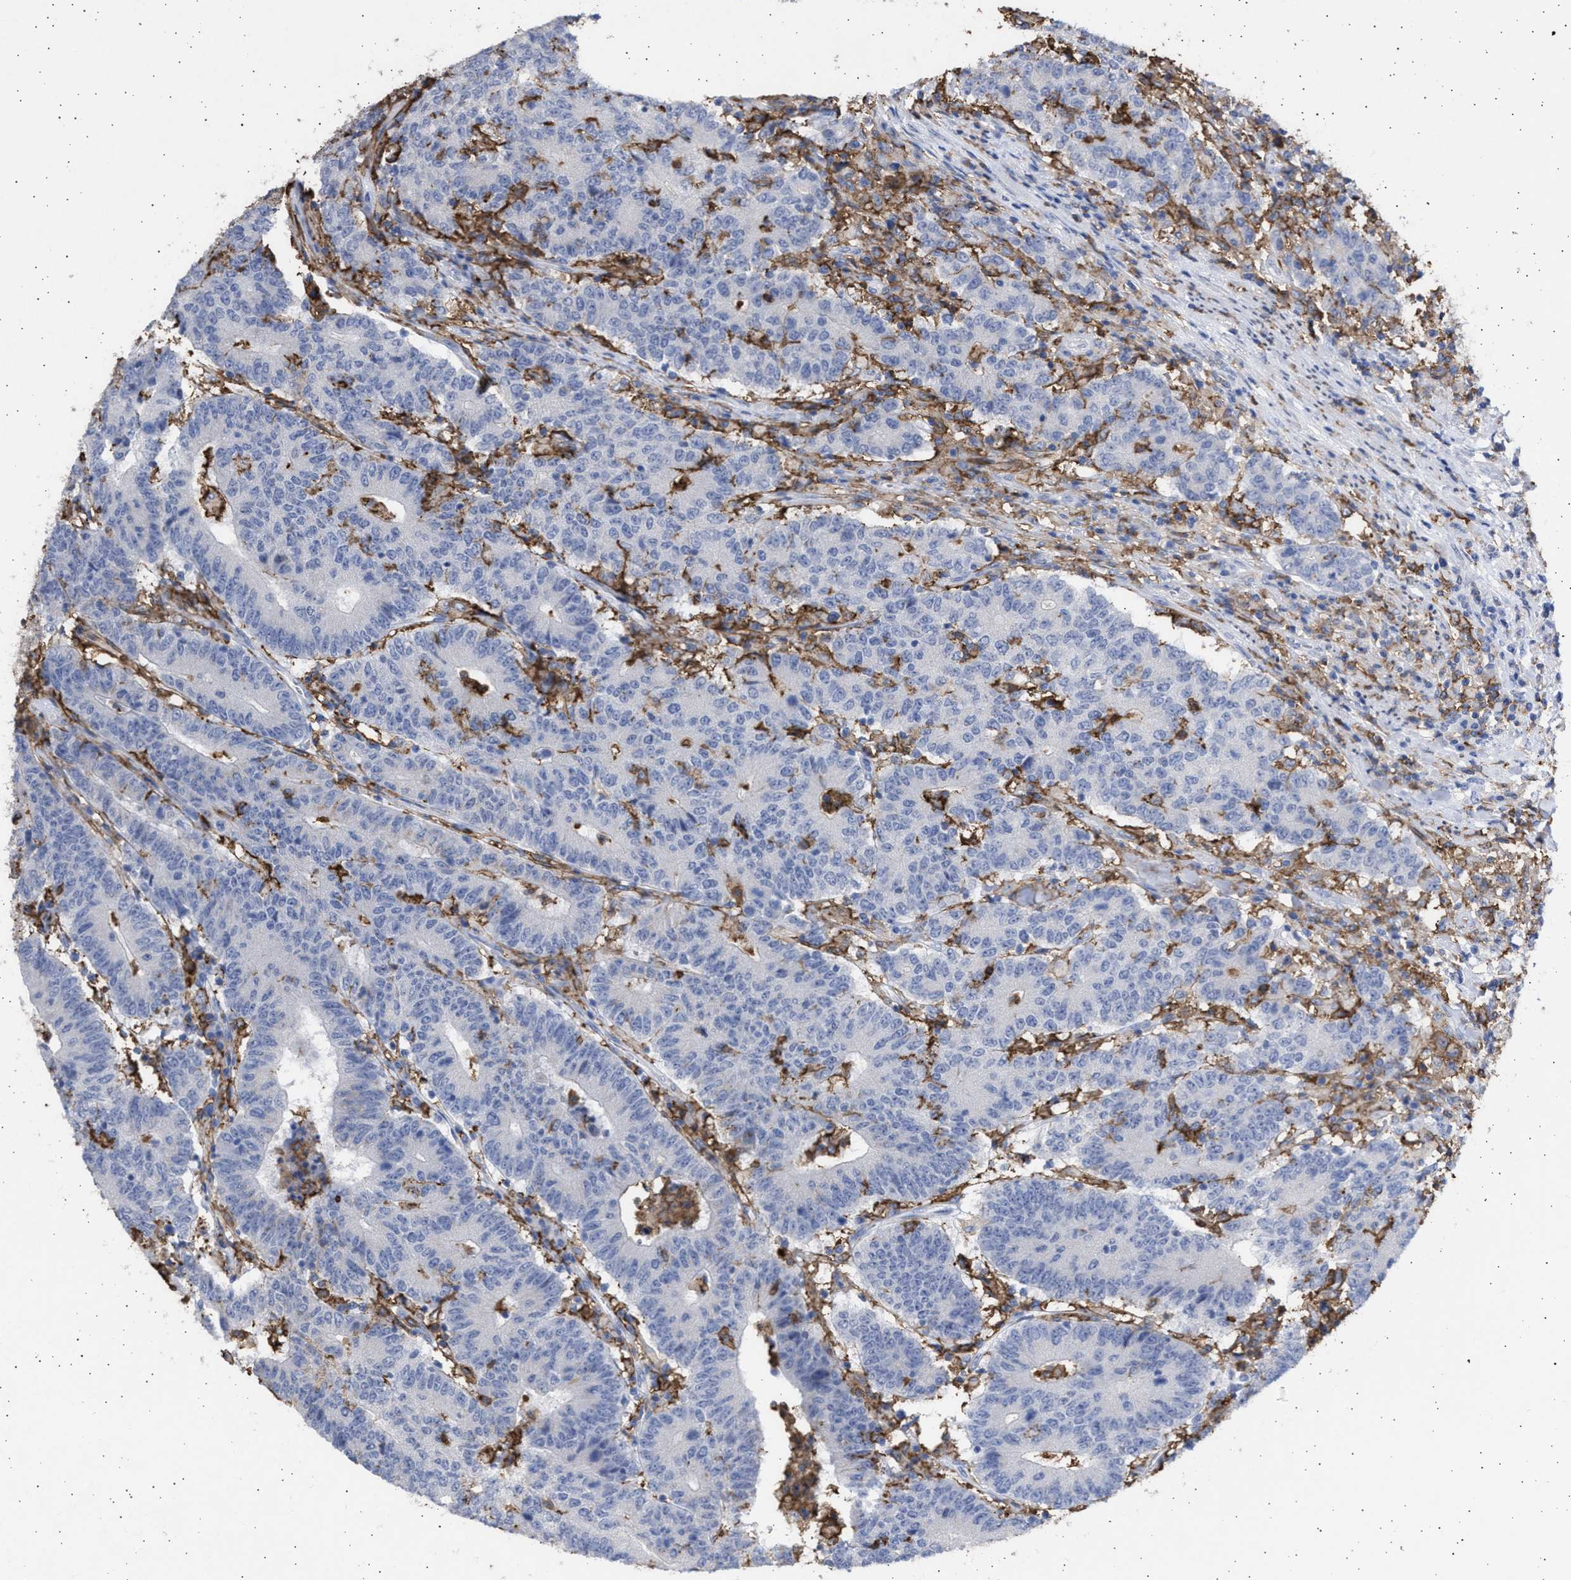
{"staining": {"intensity": "negative", "quantity": "none", "location": "none"}, "tissue": "colorectal cancer", "cell_type": "Tumor cells", "image_type": "cancer", "snomed": [{"axis": "morphology", "description": "Normal tissue, NOS"}, {"axis": "morphology", "description": "Adenocarcinoma, NOS"}, {"axis": "topography", "description": "Colon"}], "caption": "The image reveals no staining of tumor cells in colorectal cancer (adenocarcinoma).", "gene": "FCER1A", "patient": {"sex": "female", "age": 75}}